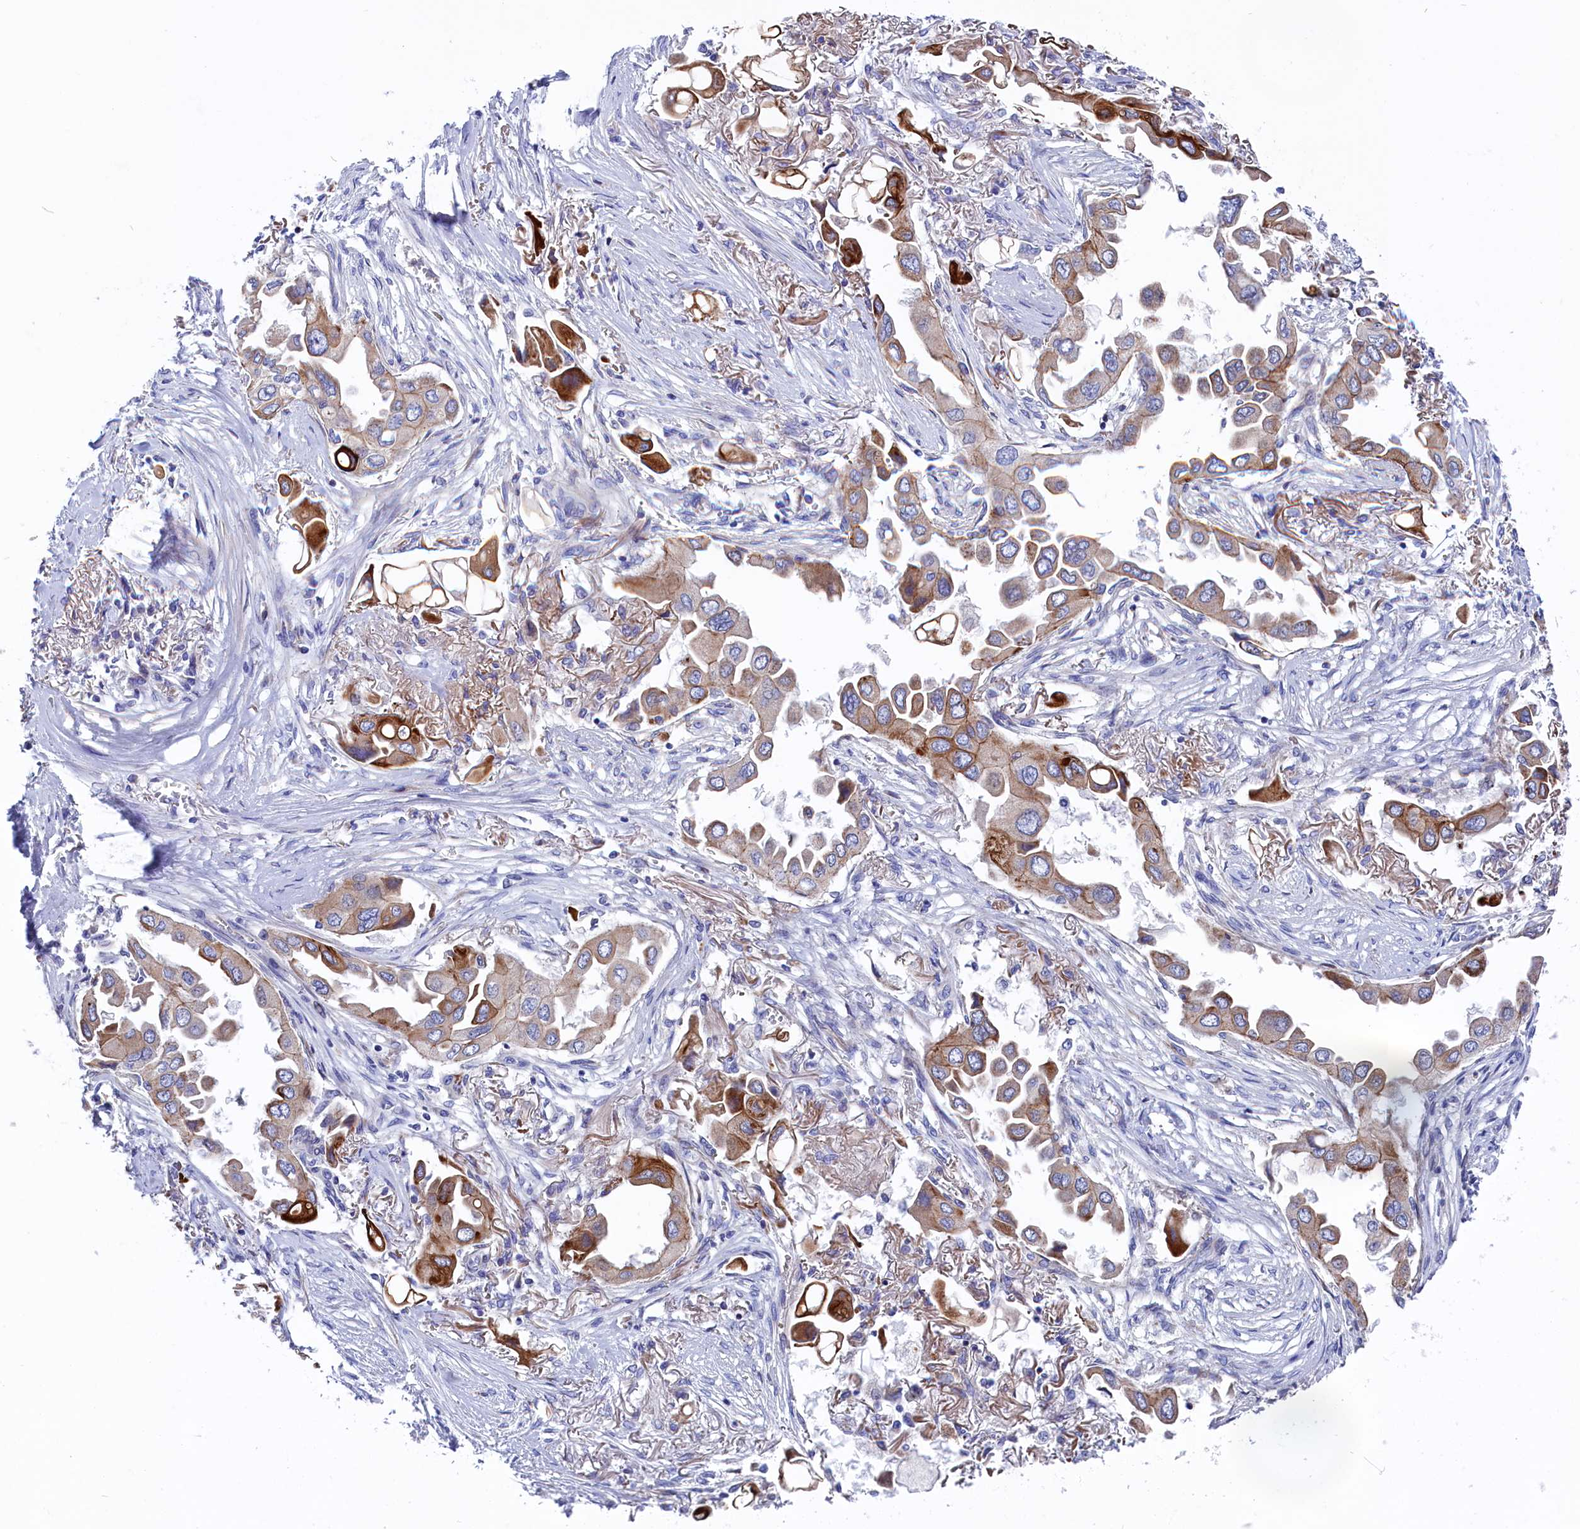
{"staining": {"intensity": "moderate", "quantity": ">75%", "location": "cytoplasmic/membranous"}, "tissue": "lung cancer", "cell_type": "Tumor cells", "image_type": "cancer", "snomed": [{"axis": "morphology", "description": "Adenocarcinoma, NOS"}, {"axis": "topography", "description": "Lung"}], "caption": "The photomicrograph demonstrates immunohistochemical staining of lung cancer (adenocarcinoma). There is moderate cytoplasmic/membranous expression is appreciated in approximately >75% of tumor cells. (DAB = brown stain, brightfield microscopy at high magnification).", "gene": "NUDT7", "patient": {"sex": "female", "age": 76}}